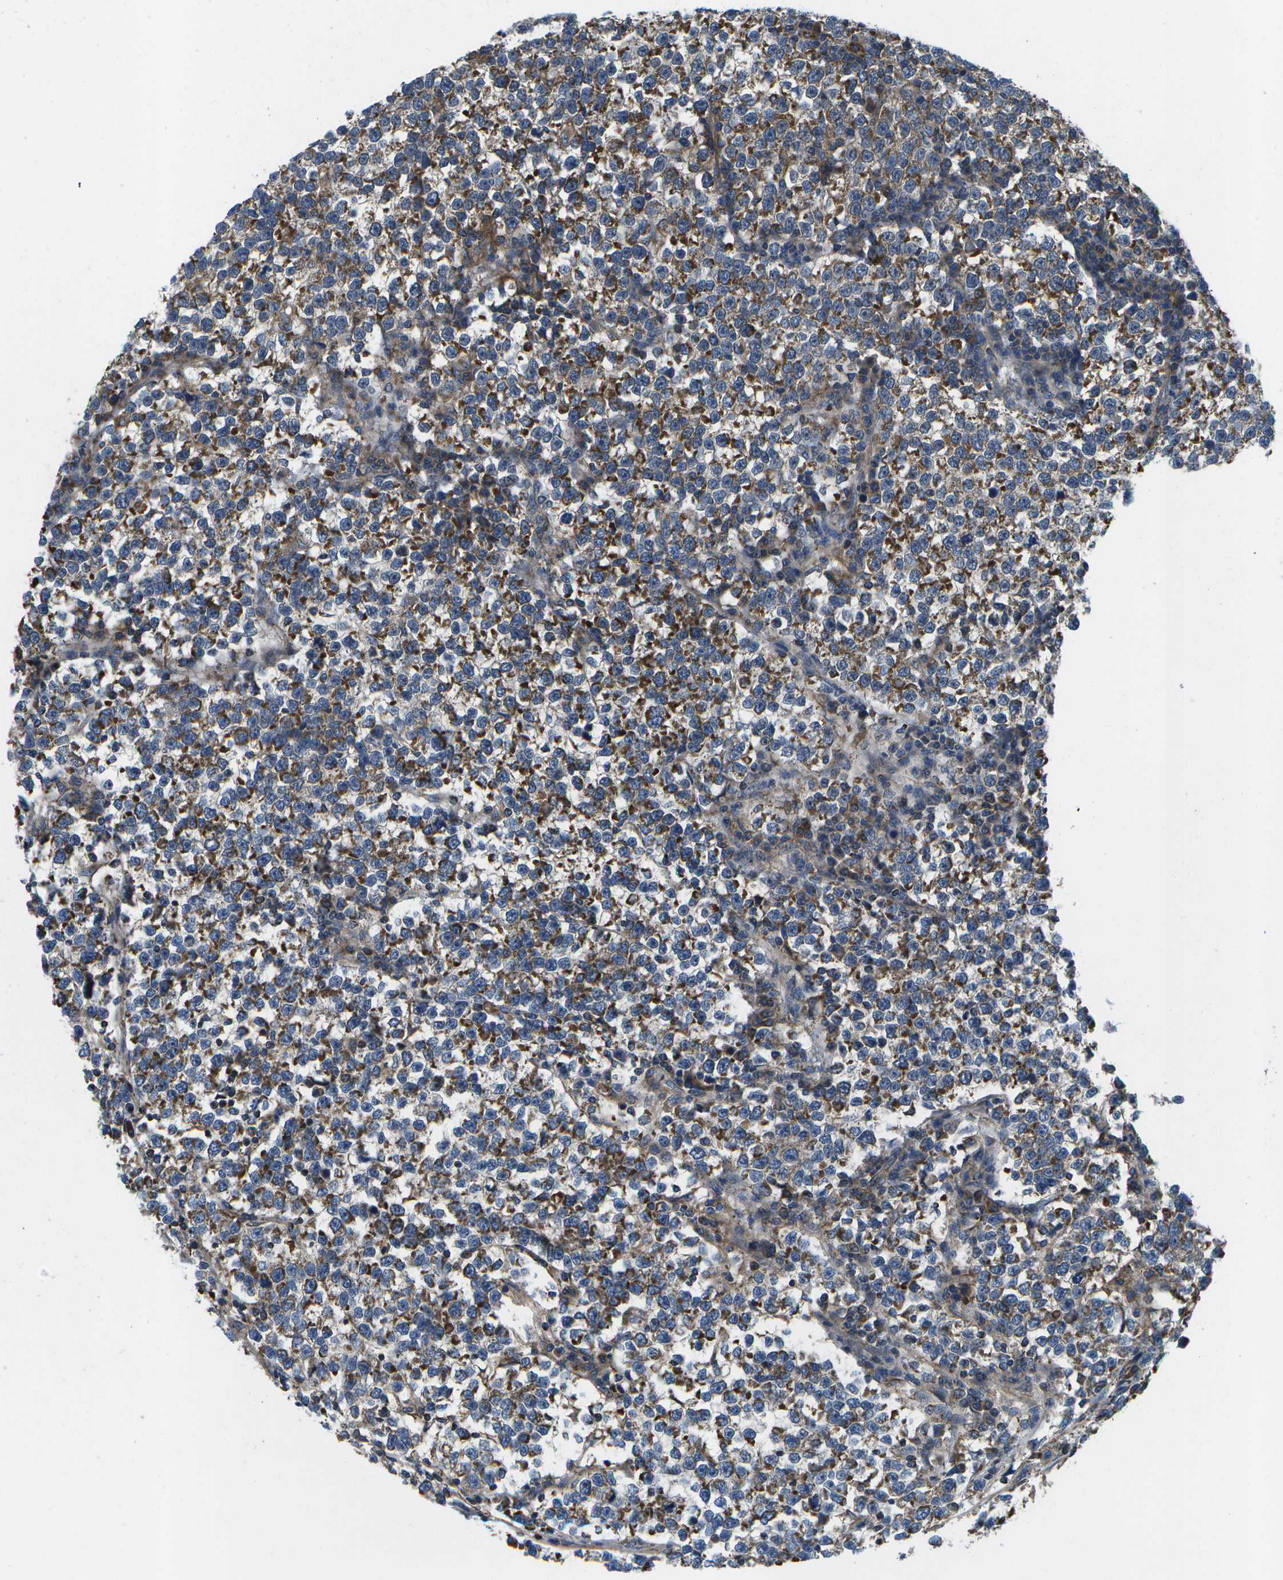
{"staining": {"intensity": "strong", "quantity": ">75%", "location": "cytoplasmic/membranous"}, "tissue": "testis cancer", "cell_type": "Tumor cells", "image_type": "cancer", "snomed": [{"axis": "morphology", "description": "Normal tissue, NOS"}, {"axis": "morphology", "description": "Seminoma, NOS"}, {"axis": "topography", "description": "Testis"}], "caption": "Immunohistochemistry (IHC) of human seminoma (testis) demonstrates high levels of strong cytoplasmic/membranous expression in about >75% of tumor cells. The staining is performed using DAB (3,3'-diaminobenzidine) brown chromogen to label protein expression. The nuclei are counter-stained blue using hematoxylin.", "gene": "MVK", "patient": {"sex": "male", "age": 43}}